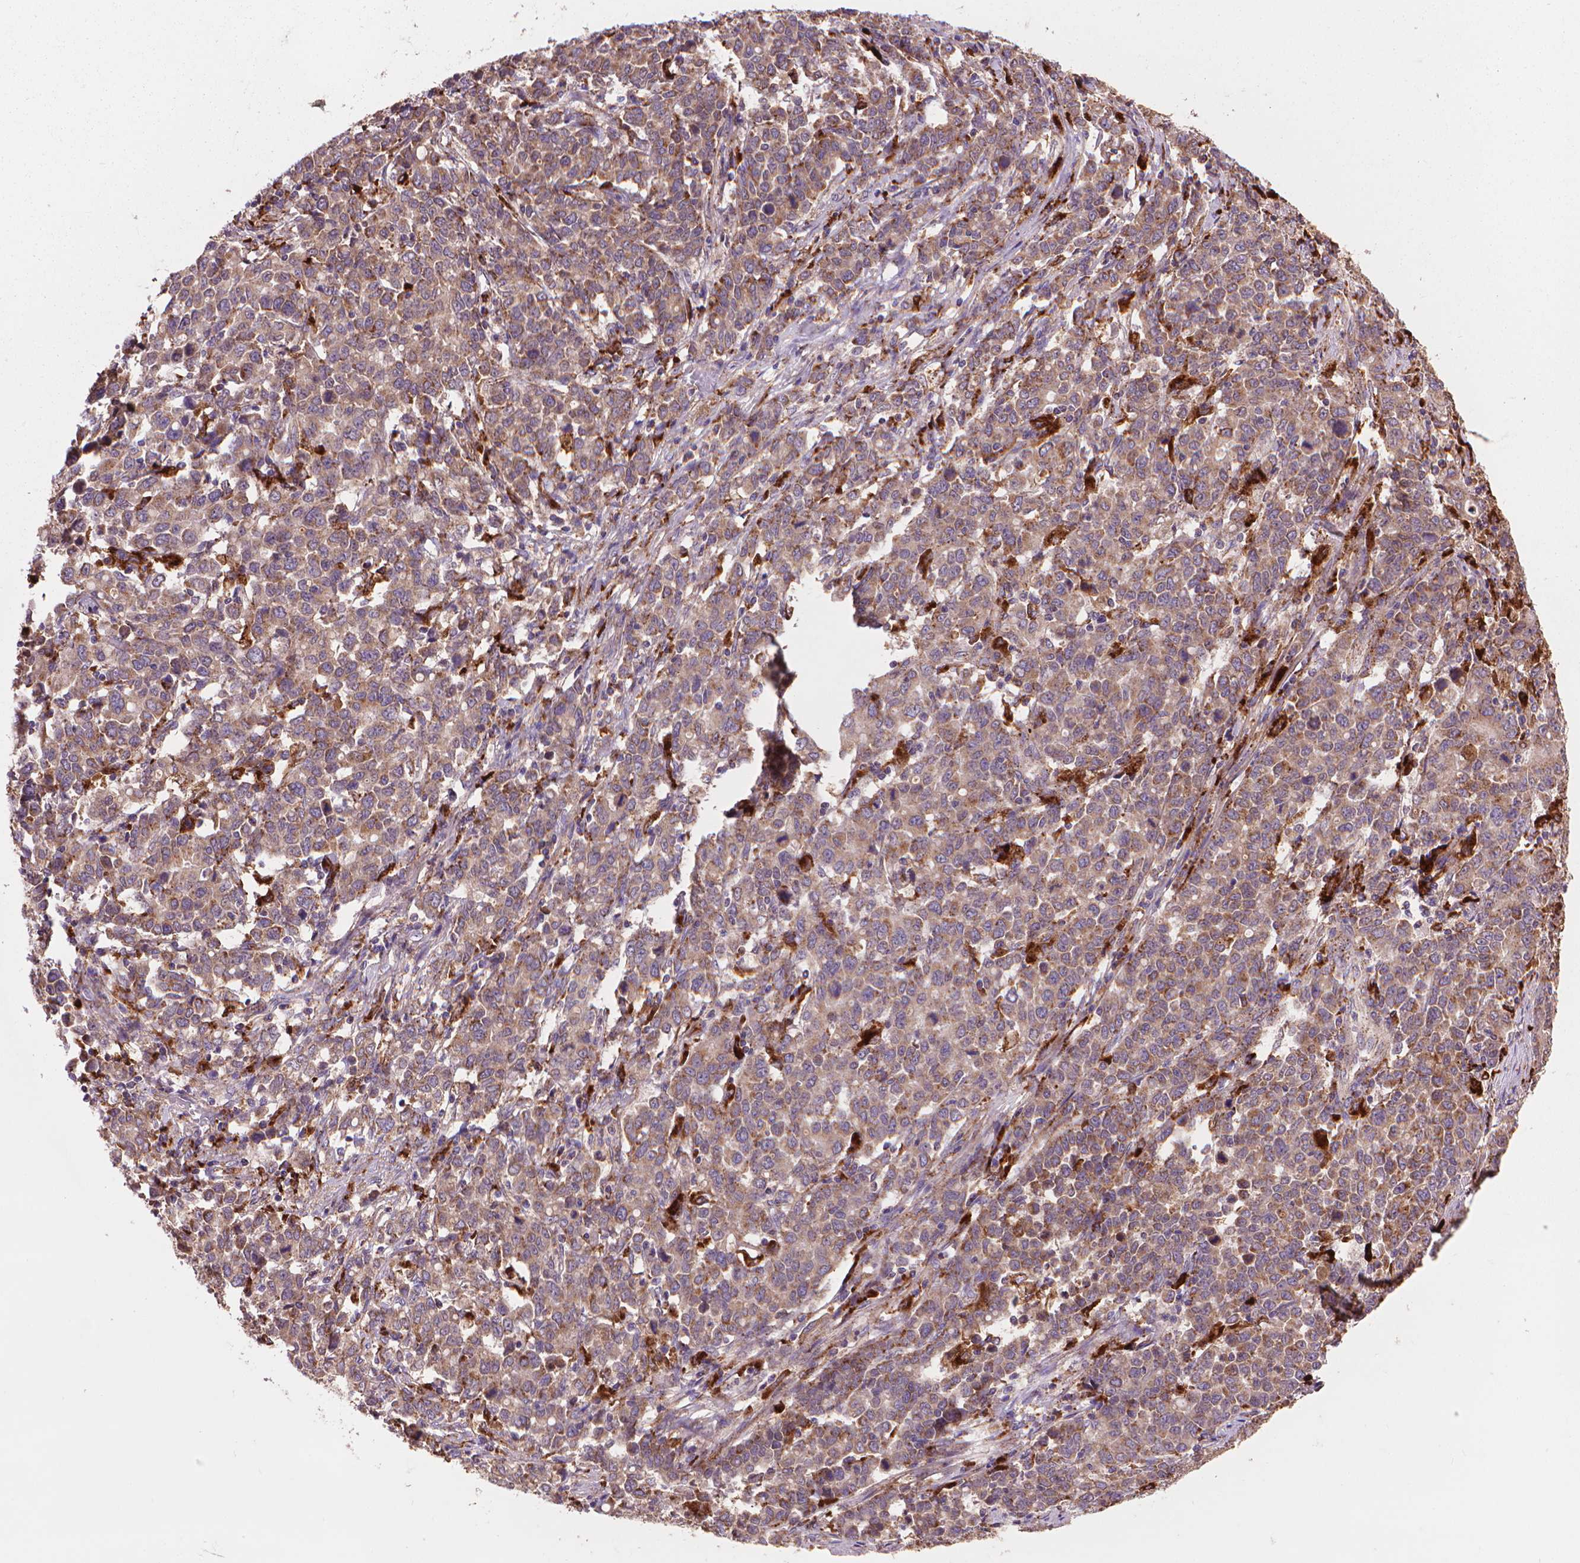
{"staining": {"intensity": "strong", "quantity": "25%-75%", "location": "cytoplasmic/membranous"}, "tissue": "stomach cancer", "cell_type": "Tumor cells", "image_type": "cancer", "snomed": [{"axis": "morphology", "description": "Adenocarcinoma, NOS"}, {"axis": "topography", "description": "Stomach, upper"}], "caption": "There is high levels of strong cytoplasmic/membranous staining in tumor cells of adenocarcinoma (stomach), as demonstrated by immunohistochemical staining (brown color).", "gene": "GLB1", "patient": {"sex": "male", "age": 69}}